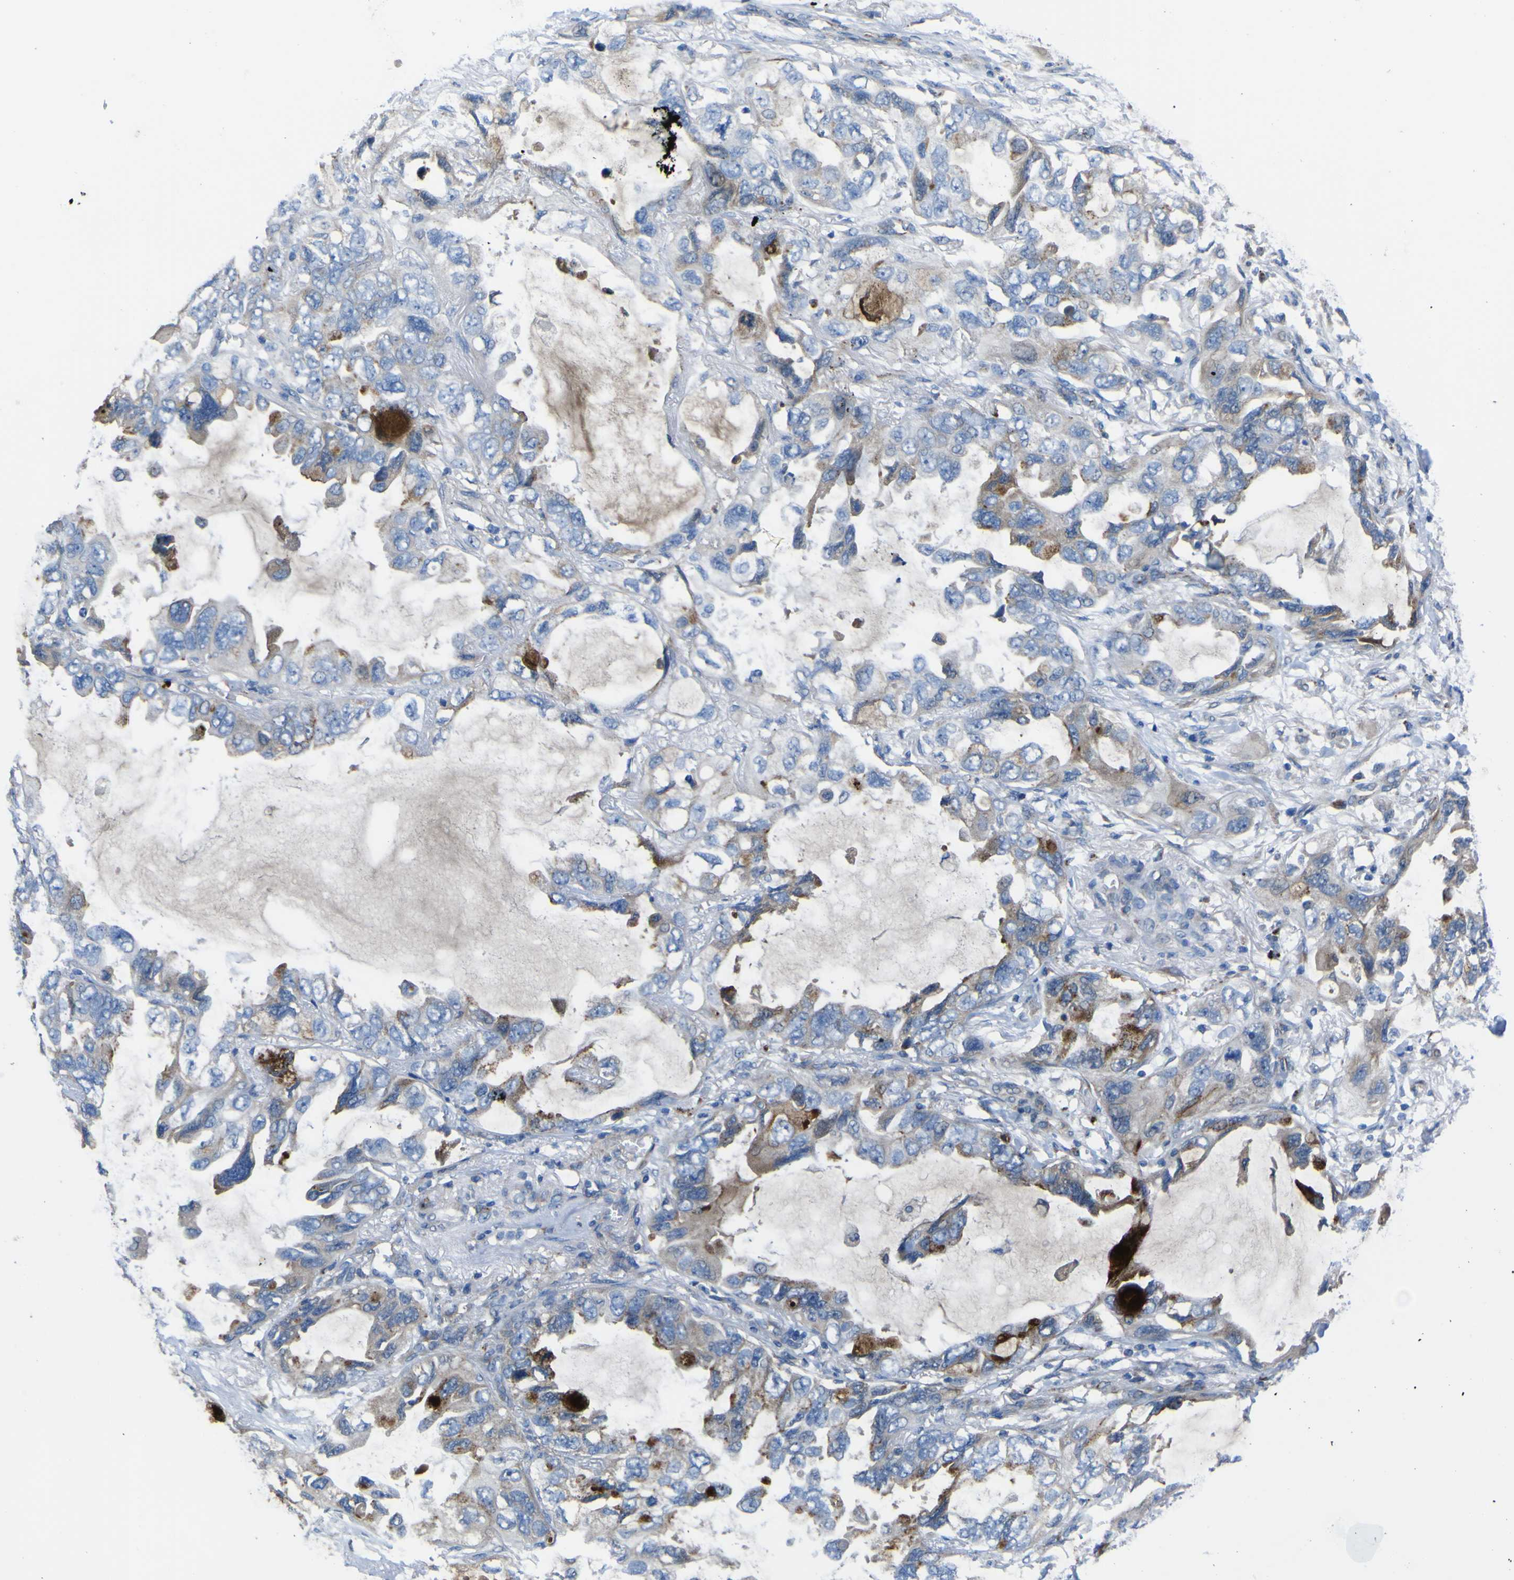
{"staining": {"intensity": "weak", "quantity": "<25%", "location": "cytoplasmic/membranous"}, "tissue": "lung cancer", "cell_type": "Tumor cells", "image_type": "cancer", "snomed": [{"axis": "morphology", "description": "Squamous cell carcinoma, NOS"}, {"axis": "topography", "description": "Lung"}], "caption": "IHC of lung squamous cell carcinoma reveals no expression in tumor cells. (Brightfield microscopy of DAB (3,3'-diaminobenzidine) immunohistochemistry (IHC) at high magnification).", "gene": "CST3", "patient": {"sex": "female", "age": 73}}